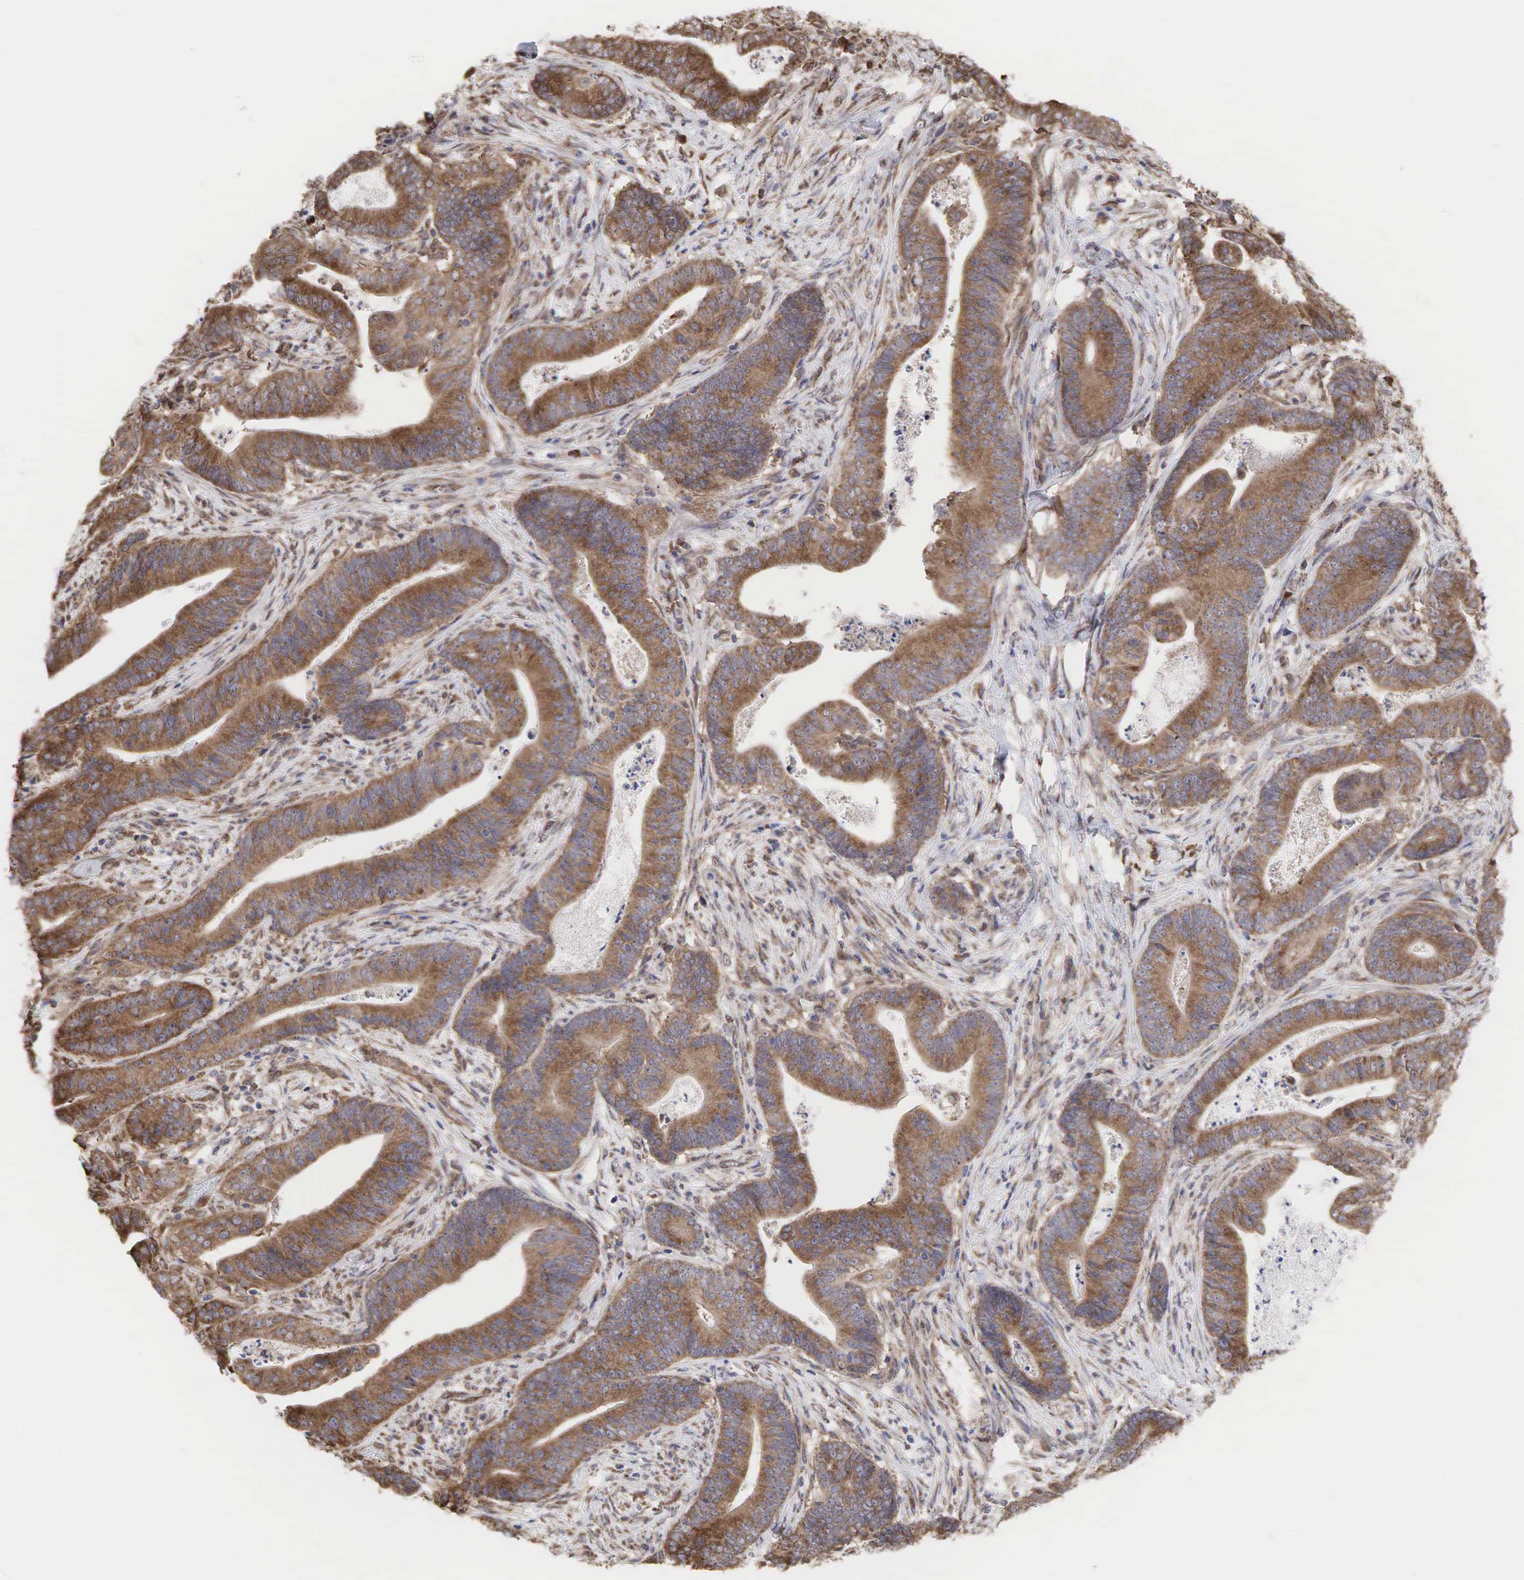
{"staining": {"intensity": "moderate", "quantity": ">75%", "location": "cytoplasmic/membranous"}, "tissue": "stomach cancer", "cell_type": "Tumor cells", "image_type": "cancer", "snomed": [{"axis": "morphology", "description": "Adenocarcinoma, NOS"}, {"axis": "topography", "description": "Stomach, lower"}], "caption": "Stomach cancer (adenocarcinoma) stained with immunohistochemistry demonstrates moderate cytoplasmic/membranous positivity in approximately >75% of tumor cells. The staining is performed using DAB (3,3'-diaminobenzidine) brown chromogen to label protein expression. The nuclei are counter-stained blue using hematoxylin.", "gene": "PABPC5", "patient": {"sex": "female", "age": 86}}